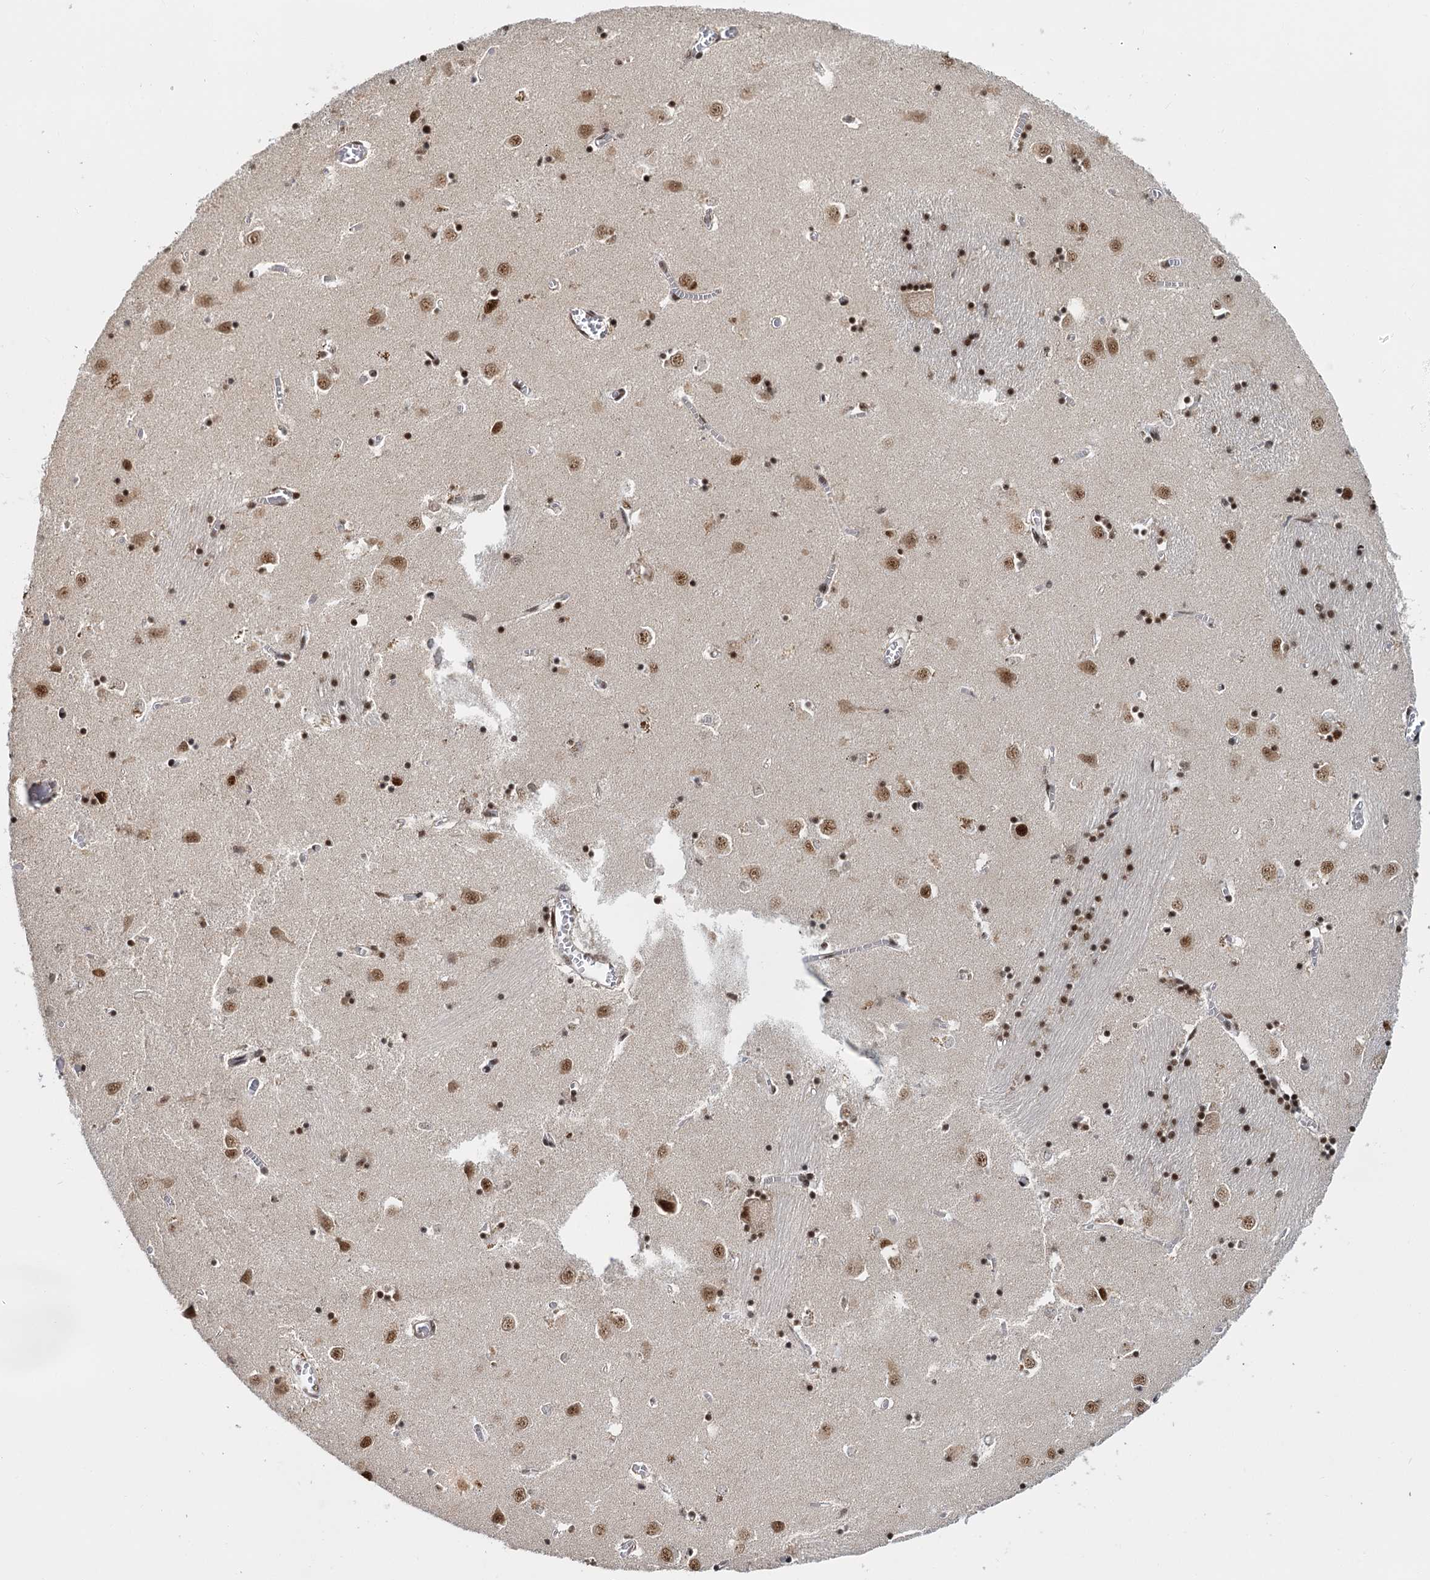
{"staining": {"intensity": "moderate", "quantity": ">75%", "location": "nuclear"}, "tissue": "caudate", "cell_type": "Glial cells", "image_type": "normal", "snomed": [{"axis": "morphology", "description": "Normal tissue, NOS"}, {"axis": "topography", "description": "Lateral ventricle wall"}], "caption": "Protein staining of benign caudate displays moderate nuclear positivity in approximately >75% of glial cells.", "gene": "WBP4", "patient": {"sex": "male", "age": 37}}